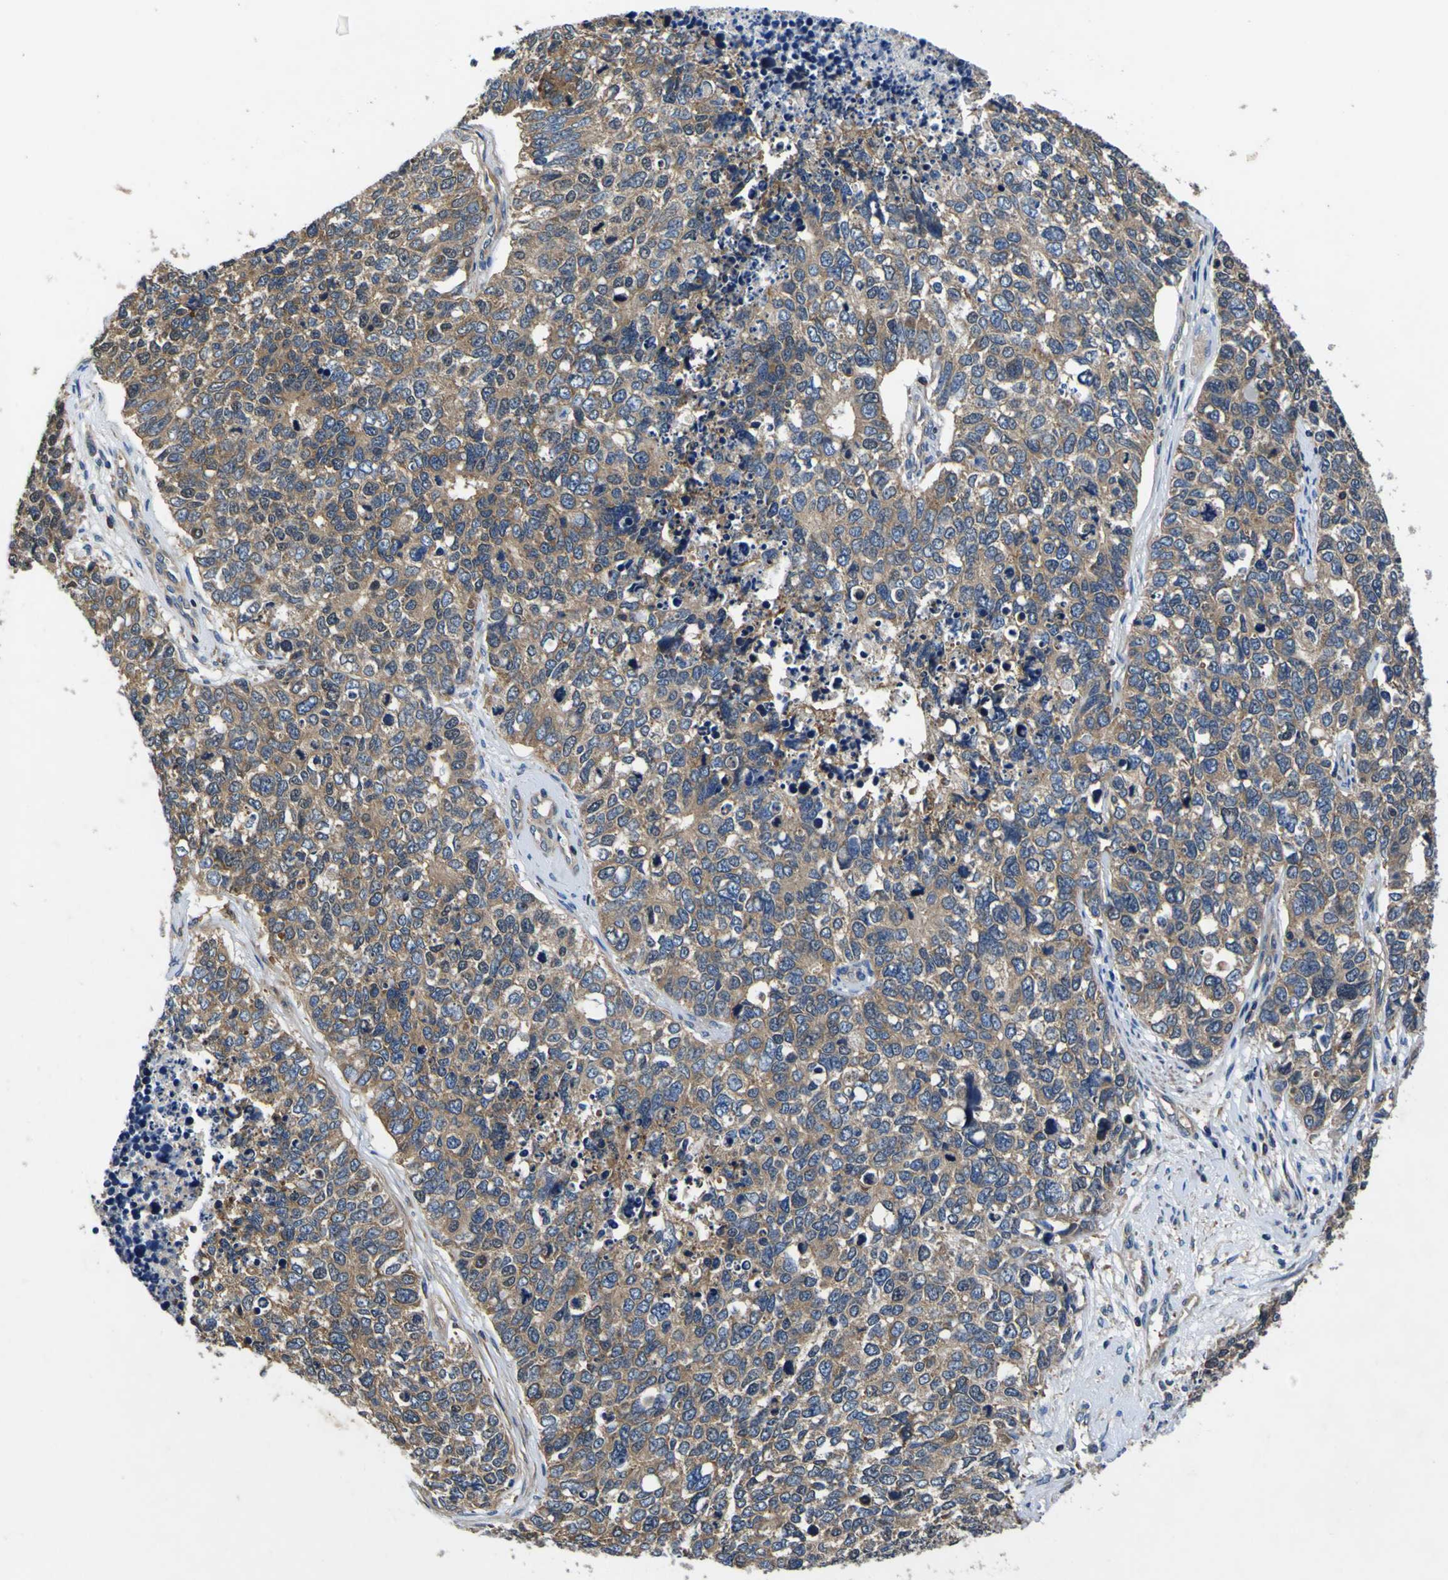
{"staining": {"intensity": "moderate", "quantity": ">75%", "location": "cytoplasmic/membranous"}, "tissue": "cervical cancer", "cell_type": "Tumor cells", "image_type": "cancer", "snomed": [{"axis": "morphology", "description": "Squamous cell carcinoma, NOS"}, {"axis": "topography", "description": "Cervix"}], "caption": "This photomicrograph reveals cervical cancer (squamous cell carcinoma) stained with immunohistochemistry to label a protein in brown. The cytoplasmic/membranous of tumor cells show moderate positivity for the protein. Nuclei are counter-stained blue.", "gene": "CNR2", "patient": {"sex": "female", "age": 63}}